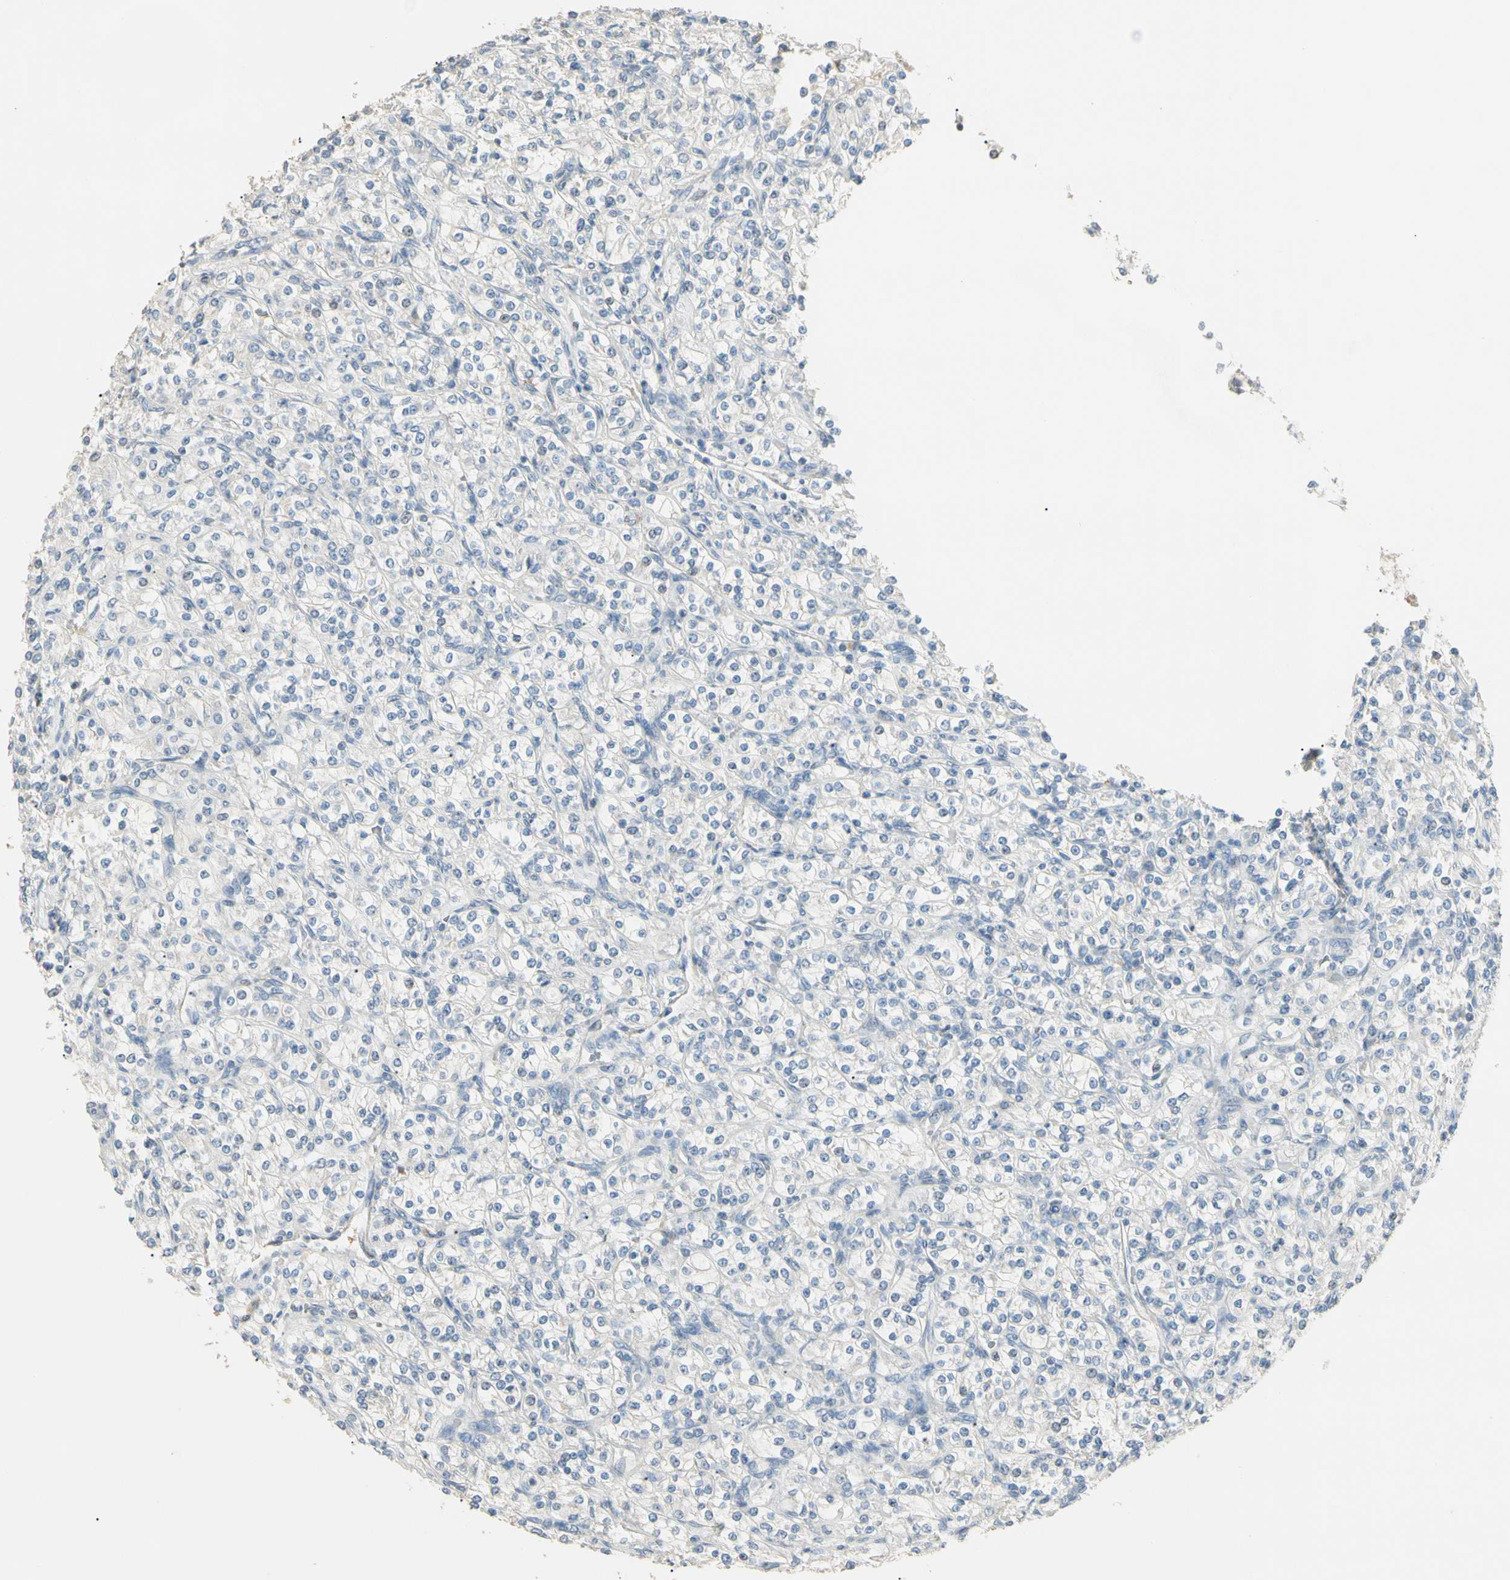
{"staining": {"intensity": "negative", "quantity": "none", "location": "none"}, "tissue": "renal cancer", "cell_type": "Tumor cells", "image_type": "cancer", "snomed": [{"axis": "morphology", "description": "Adenocarcinoma, NOS"}, {"axis": "topography", "description": "Kidney"}], "caption": "IHC histopathology image of human renal cancer (adenocarcinoma) stained for a protein (brown), which displays no staining in tumor cells.", "gene": "GNE", "patient": {"sex": "male", "age": 77}}